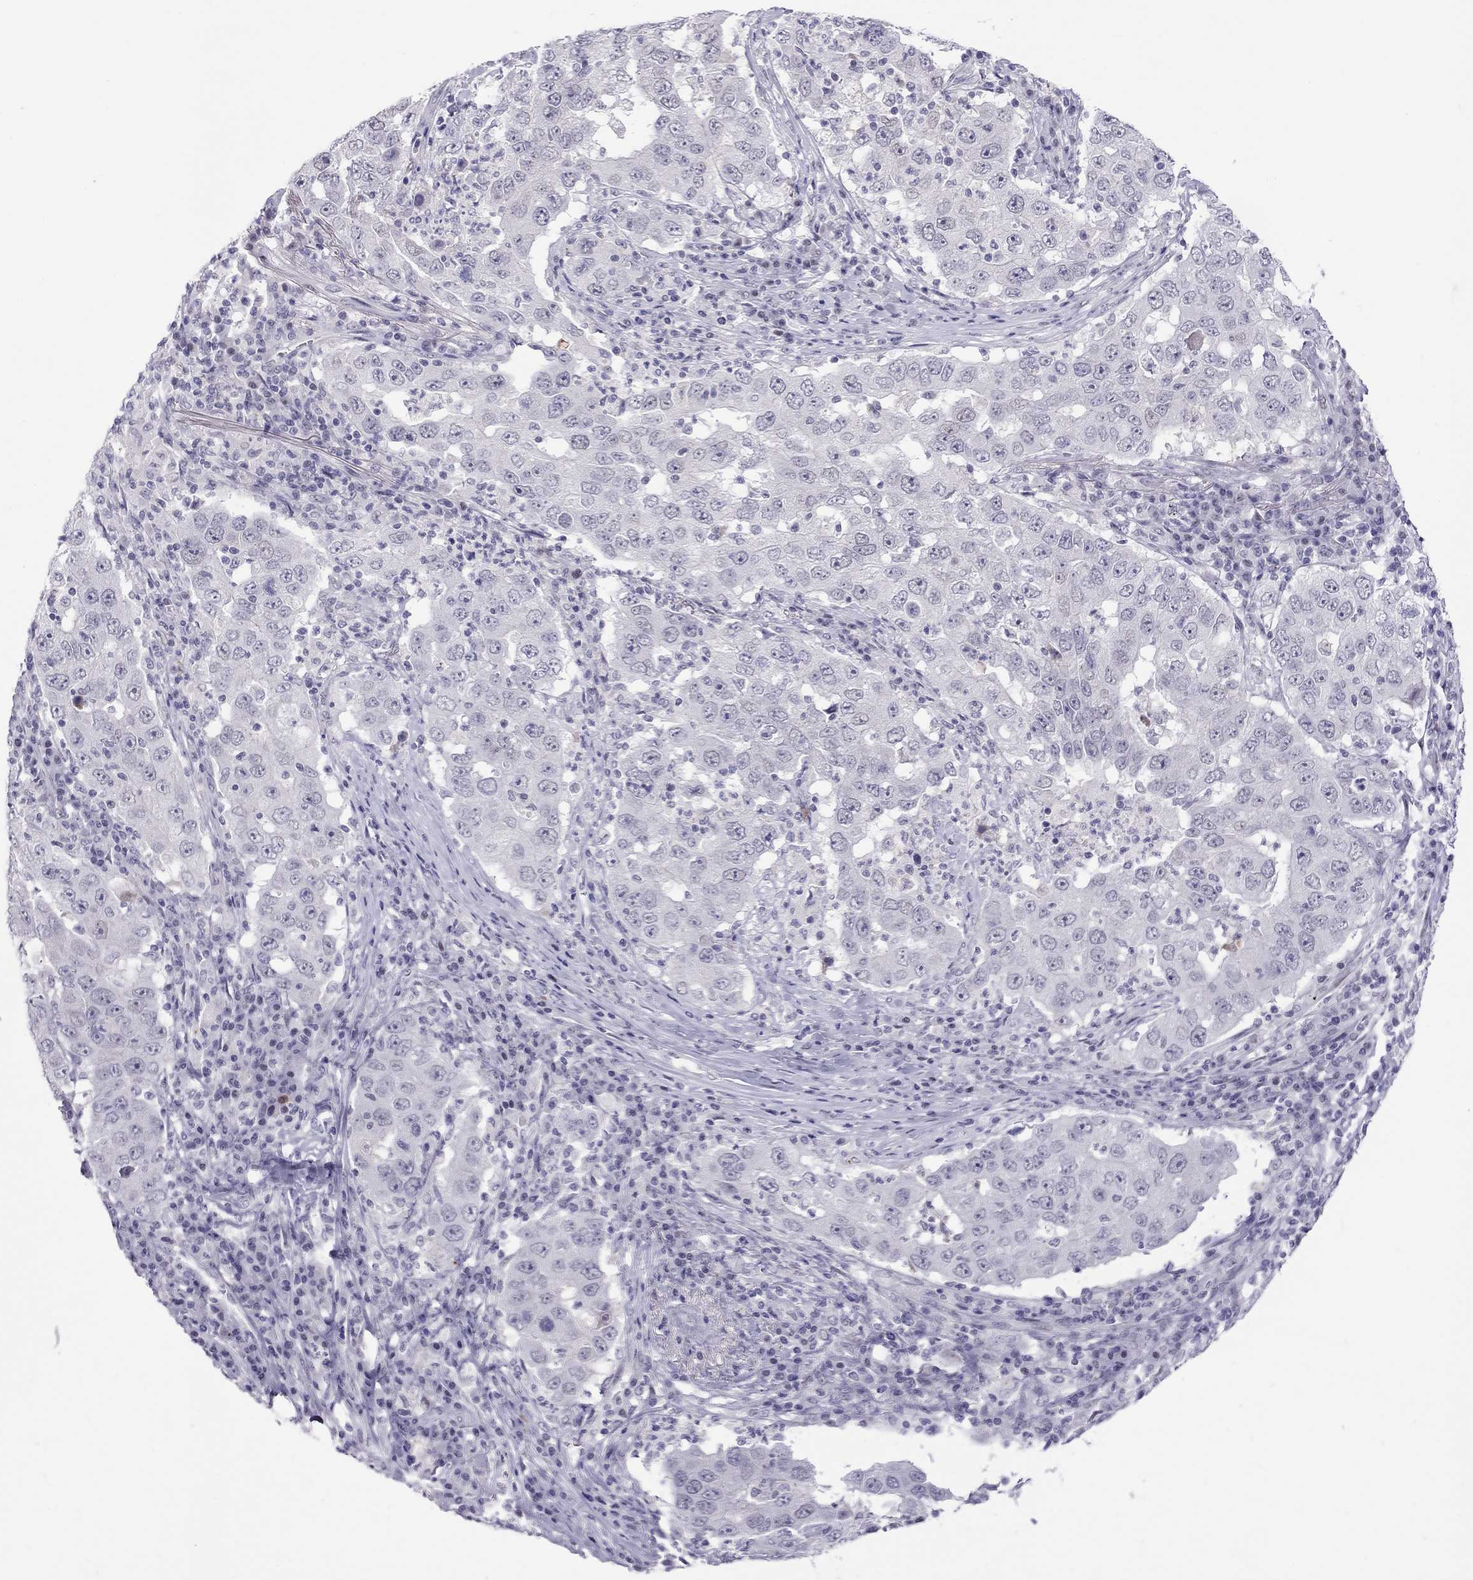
{"staining": {"intensity": "negative", "quantity": "none", "location": "none"}, "tissue": "lung cancer", "cell_type": "Tumor cells", "image_type": "cancer", "snomed": [{"axis": "morphology", "description": "Adenocarcinoma, NOS"}, {"axis": "topography", "description": "Lung"}], "caption": "This is an immunohistochemistry (IHC) micrograph of human lung adenocarcinoma. There is no staining in tumor cells.", "gene": "CHRNB3", "patient": {"sex": "male", "age": 73}}